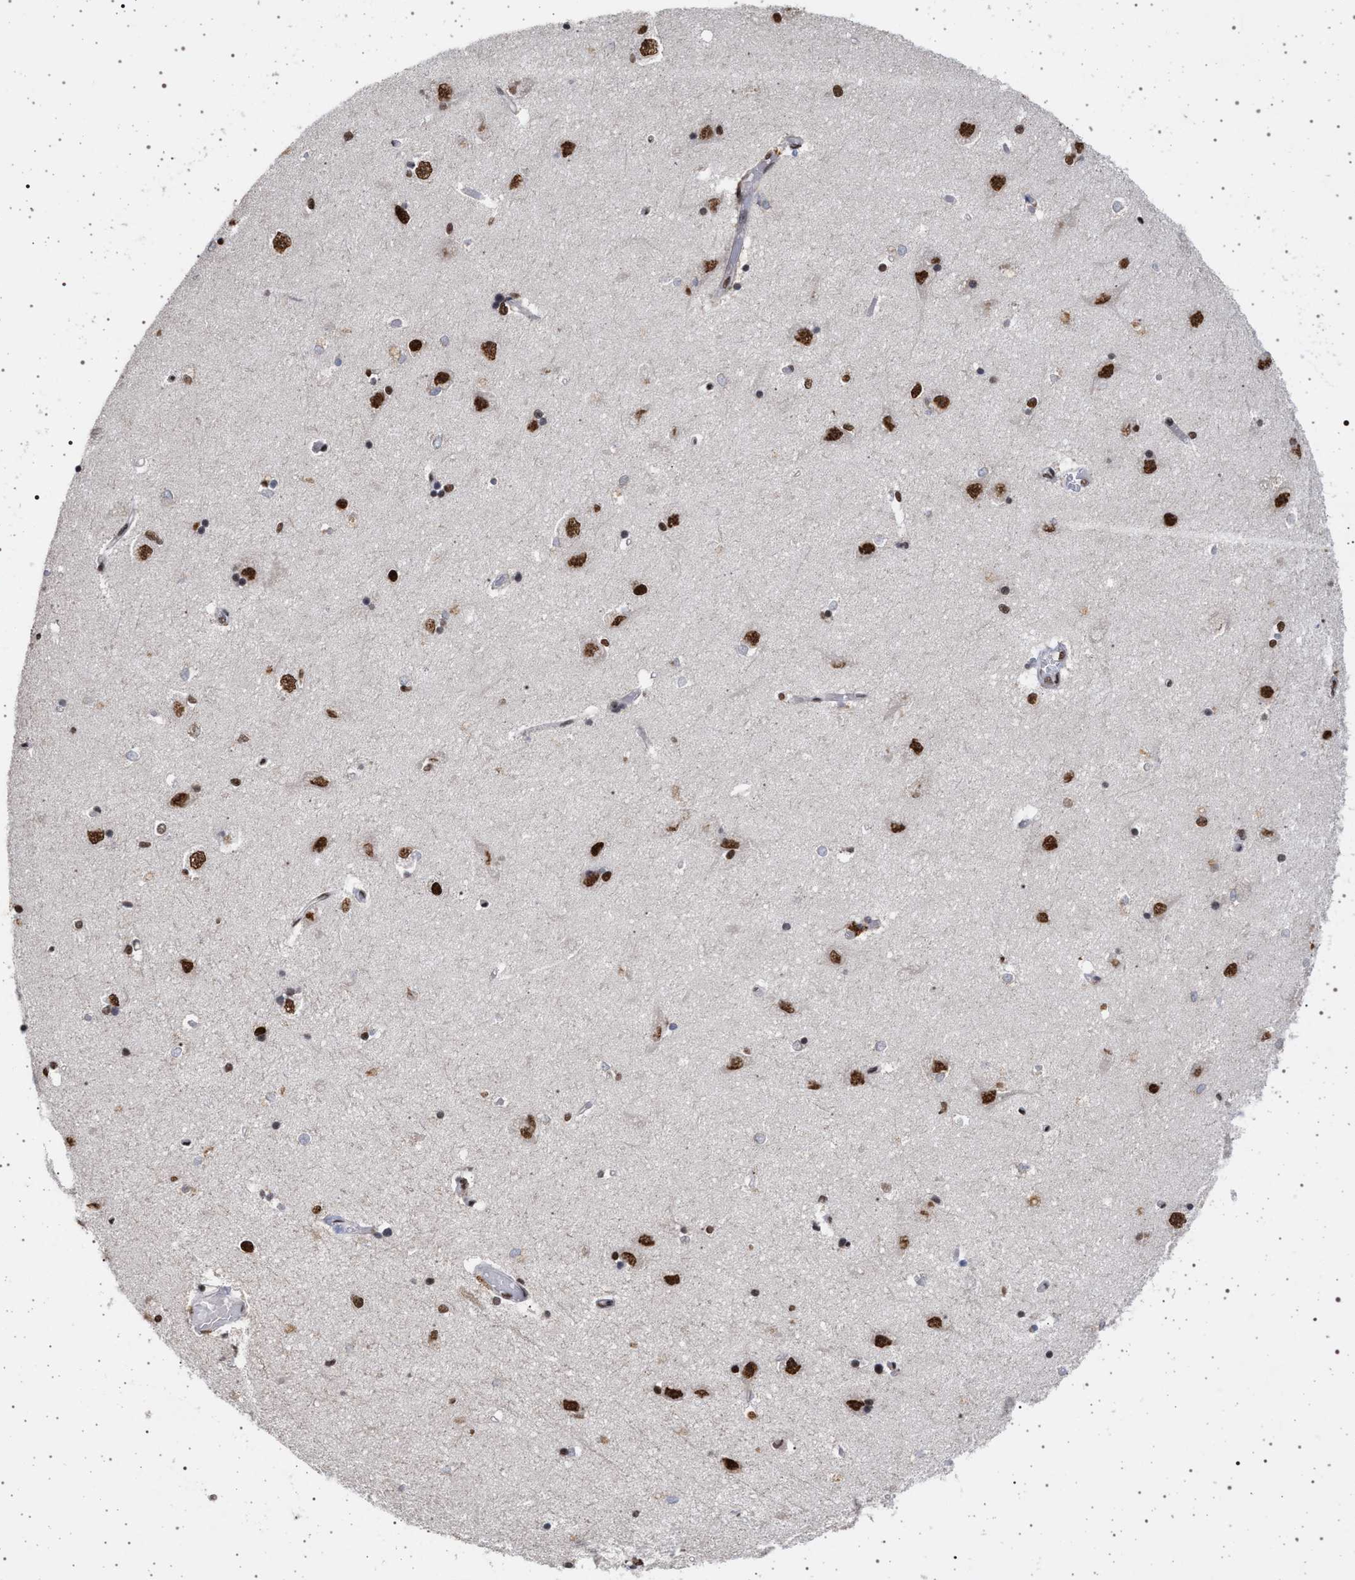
{"staining": {"intensity": "moderate", "quantity": "<25%", "location": "nuclear"}, "tissue": "hippocampus", "cell_type": "Glial cells", "image_type": "normal", "snomed": [{"axis": "morphology", "description": "Normal tissue, NOS"}, {"axis": "topography", "description": "Hippocampus"}], "caption": "A high-resolution photomicrograph shows immunohistochemistry (IHC) staining of normal hippocampus, which demonstrates moderate nuclear positivity in approximately <25% of glial cells.", "gene": "PHF12", "patient": {"sex": "male", "age": 45}}